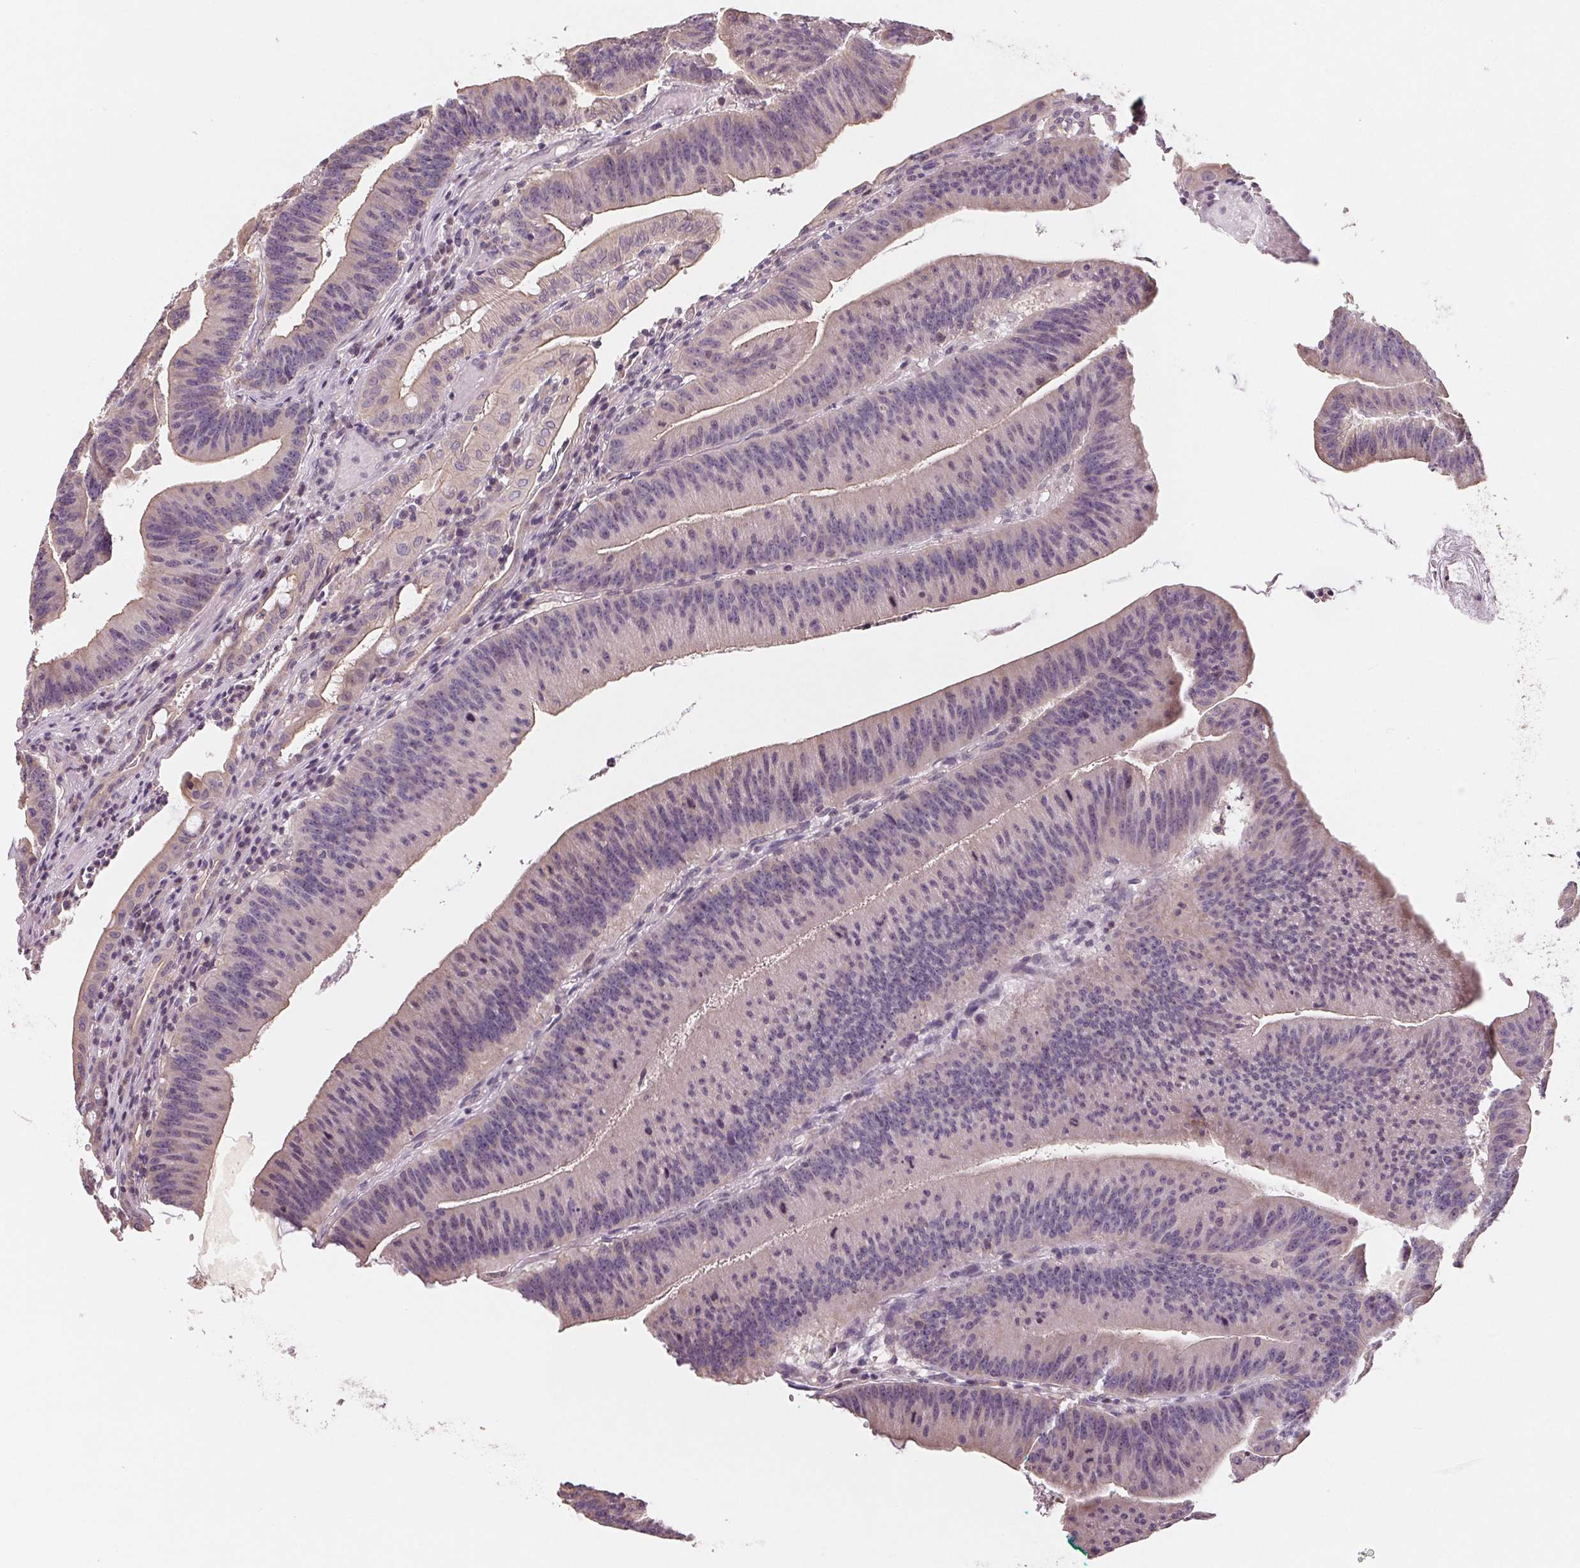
{"staining": {"intensity": "weak", "quantity": "<25%", "location": "cytoplasmic/membranous"}, "tissue": "colorectal cancer", "cell_type": "Tumor cells", "image_type": "cancer", "snomed": [{"axis": "morphology", "description": "Adenocarcinoma, NOS"}, {"axis": "topography", "description": "Colon"}], "caption": "This is a histopathology image of IHC staining of colorectal cancer (adenocarcinoma), which shows no staining in tumor cells.", "gene": "AQP8", "patient": {"sex": "female", "age": 78}}